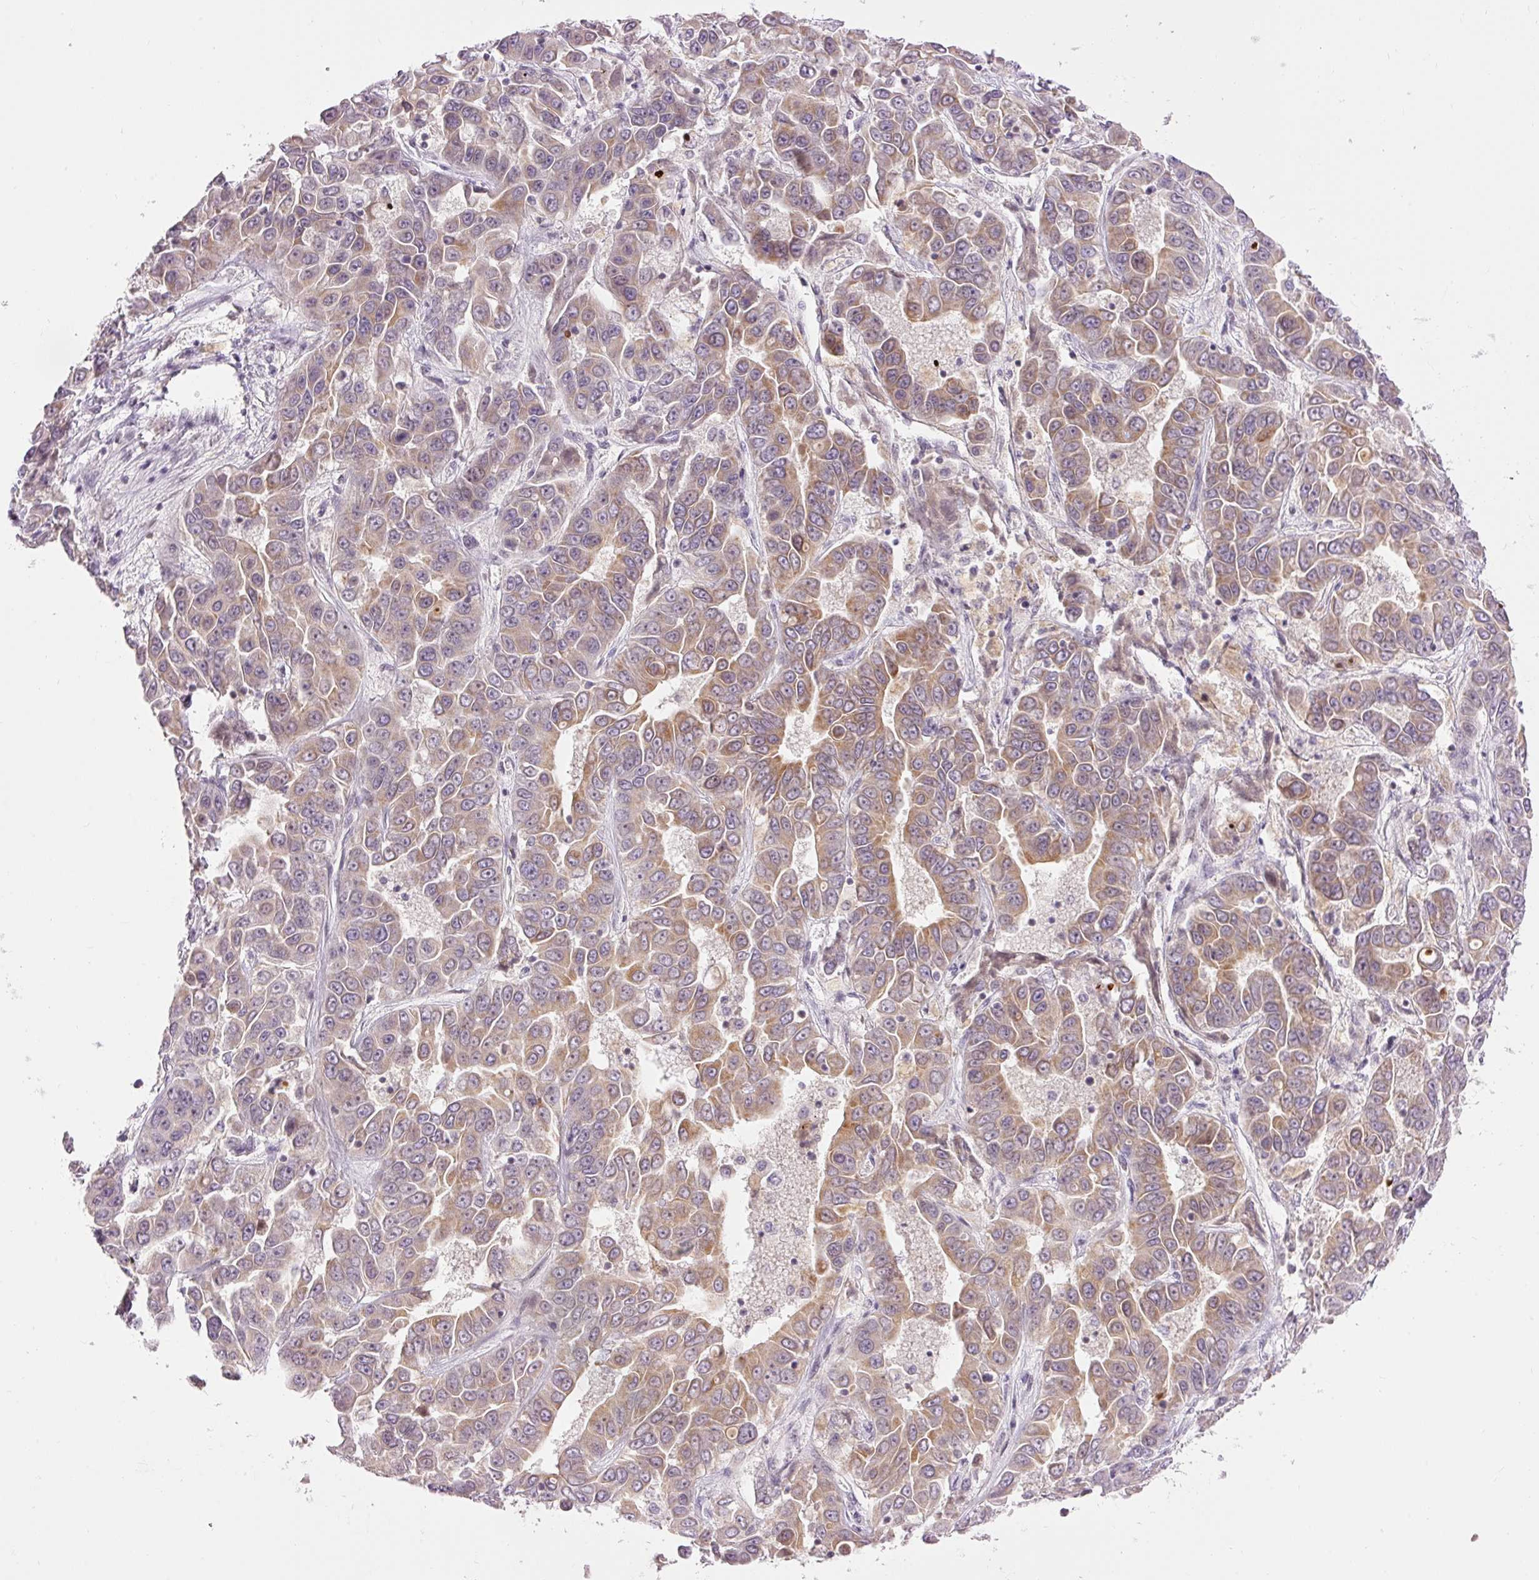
{"staining": {"intensity": "moderate", "quantity": "25%-75%", "location": "cytoplasmic/membranous"}, "tissue": "liver cancer", "cell_type": "Tumor cells", "image_type": "cancer", "snomed": [{"axis": "morphology", "description": "Cholangiocarcinoma"}, {"axis": "topography", "description": "Liver"}], "caption": "The micrograph shows immunohistochemical staining of liver cholangiocarcinoma. There is moderate cytoplasmic/membranous expression is identified in about 25%-75% of tumor cells.", "gene": "ABHD11", "patient": {"sex": "female", "age": 52}}